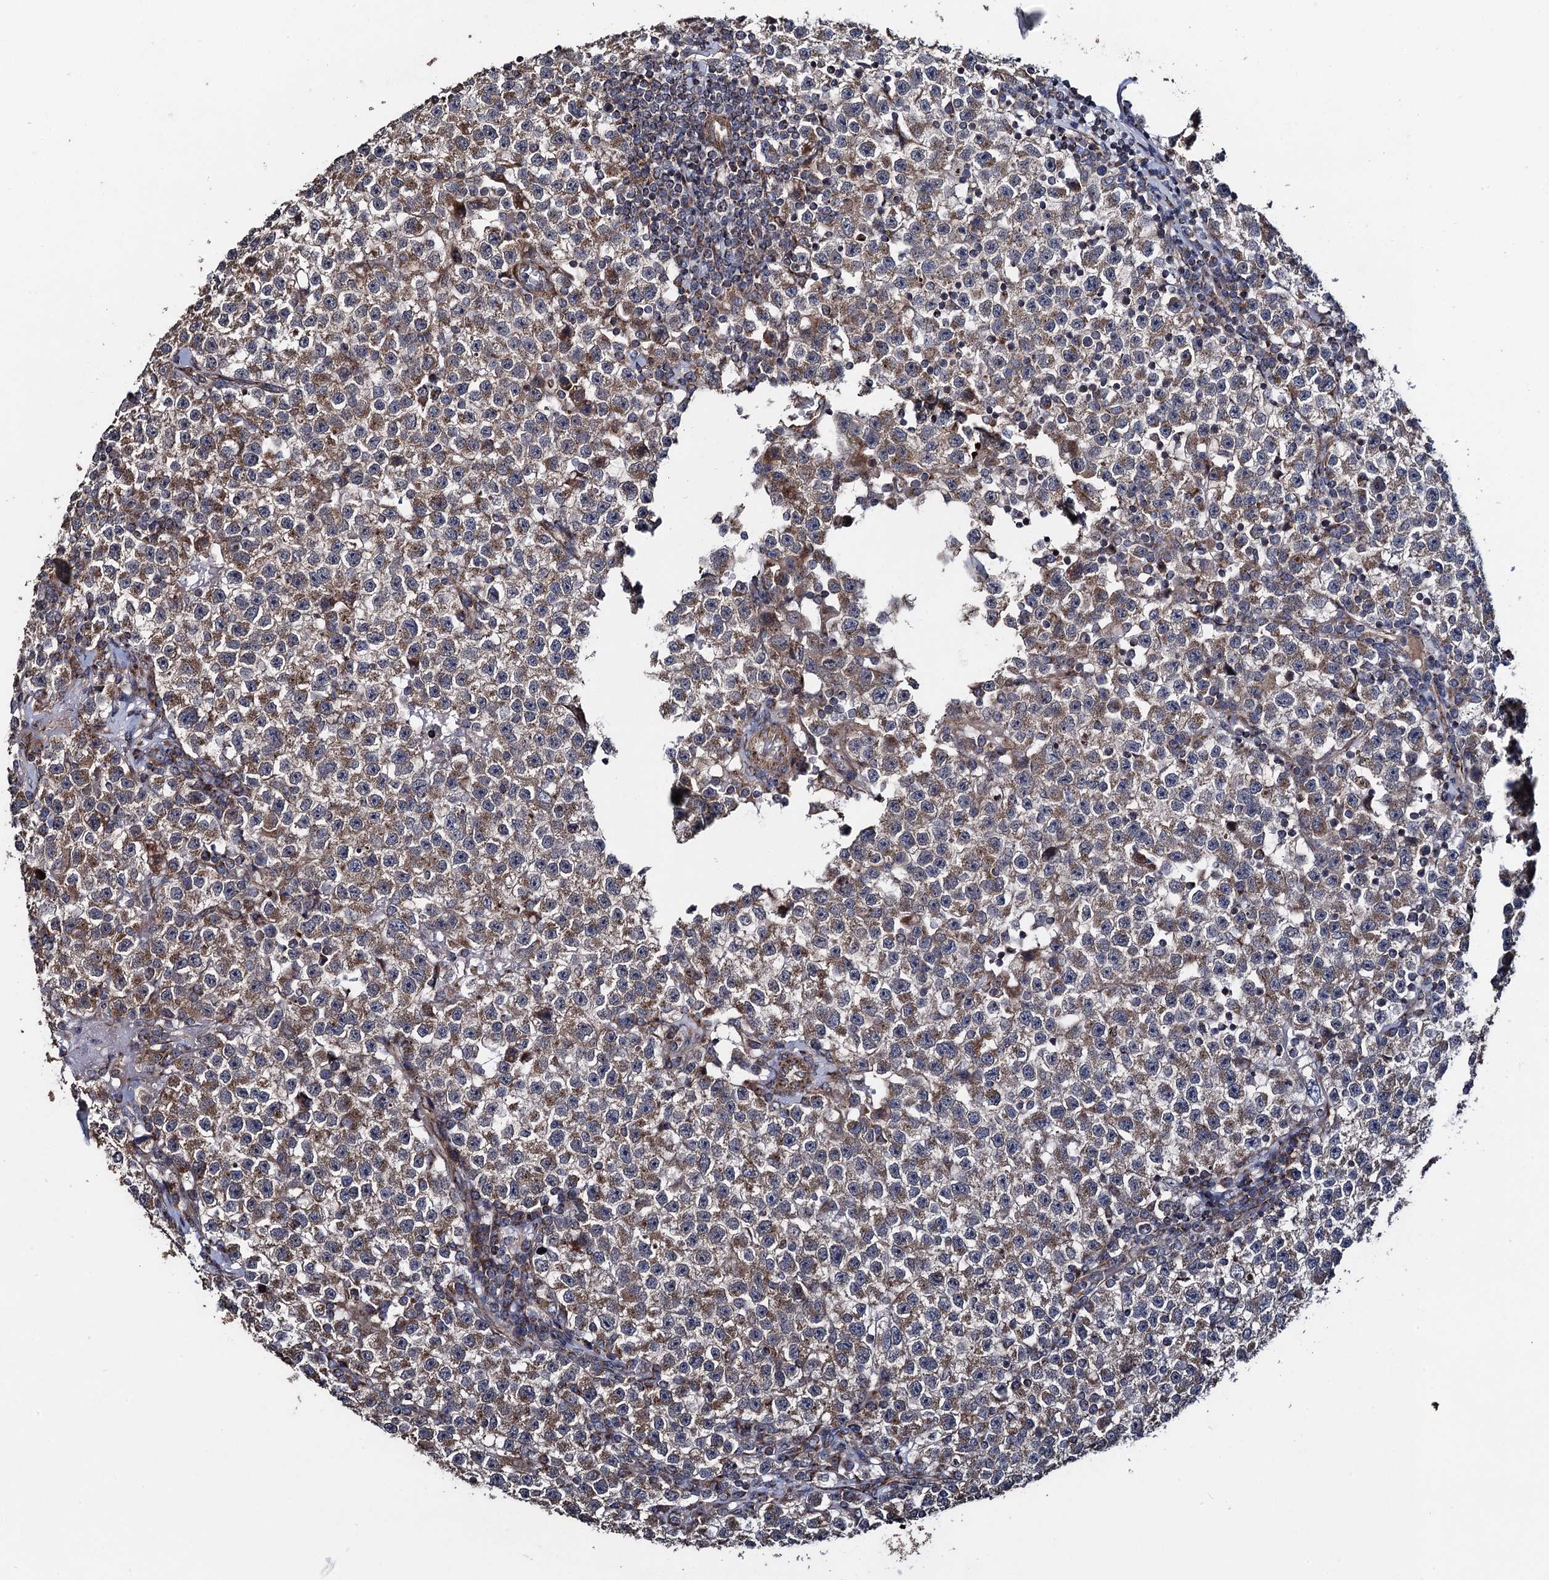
{"staining": {"intensity": "moderate", "quantity": ">75%", "location": "cytoplasmic/membranous"}, "tissue": "testis cancer", "cell_type": "Tumor cells", "image_type": "cancer", "snomed": [{"axis": "morphology", "description": "Seminoma, NOS"}, {"axis": "topography", "description": "Testis"}], "caption": "Brown immunohistochemical staining in human testis cancer reveals moderate cytoplasmic/membranous expression in approximately >75% of tumor cells.", "gene": "HAUS1", "patient": {"sex": "male", "age": 22}}